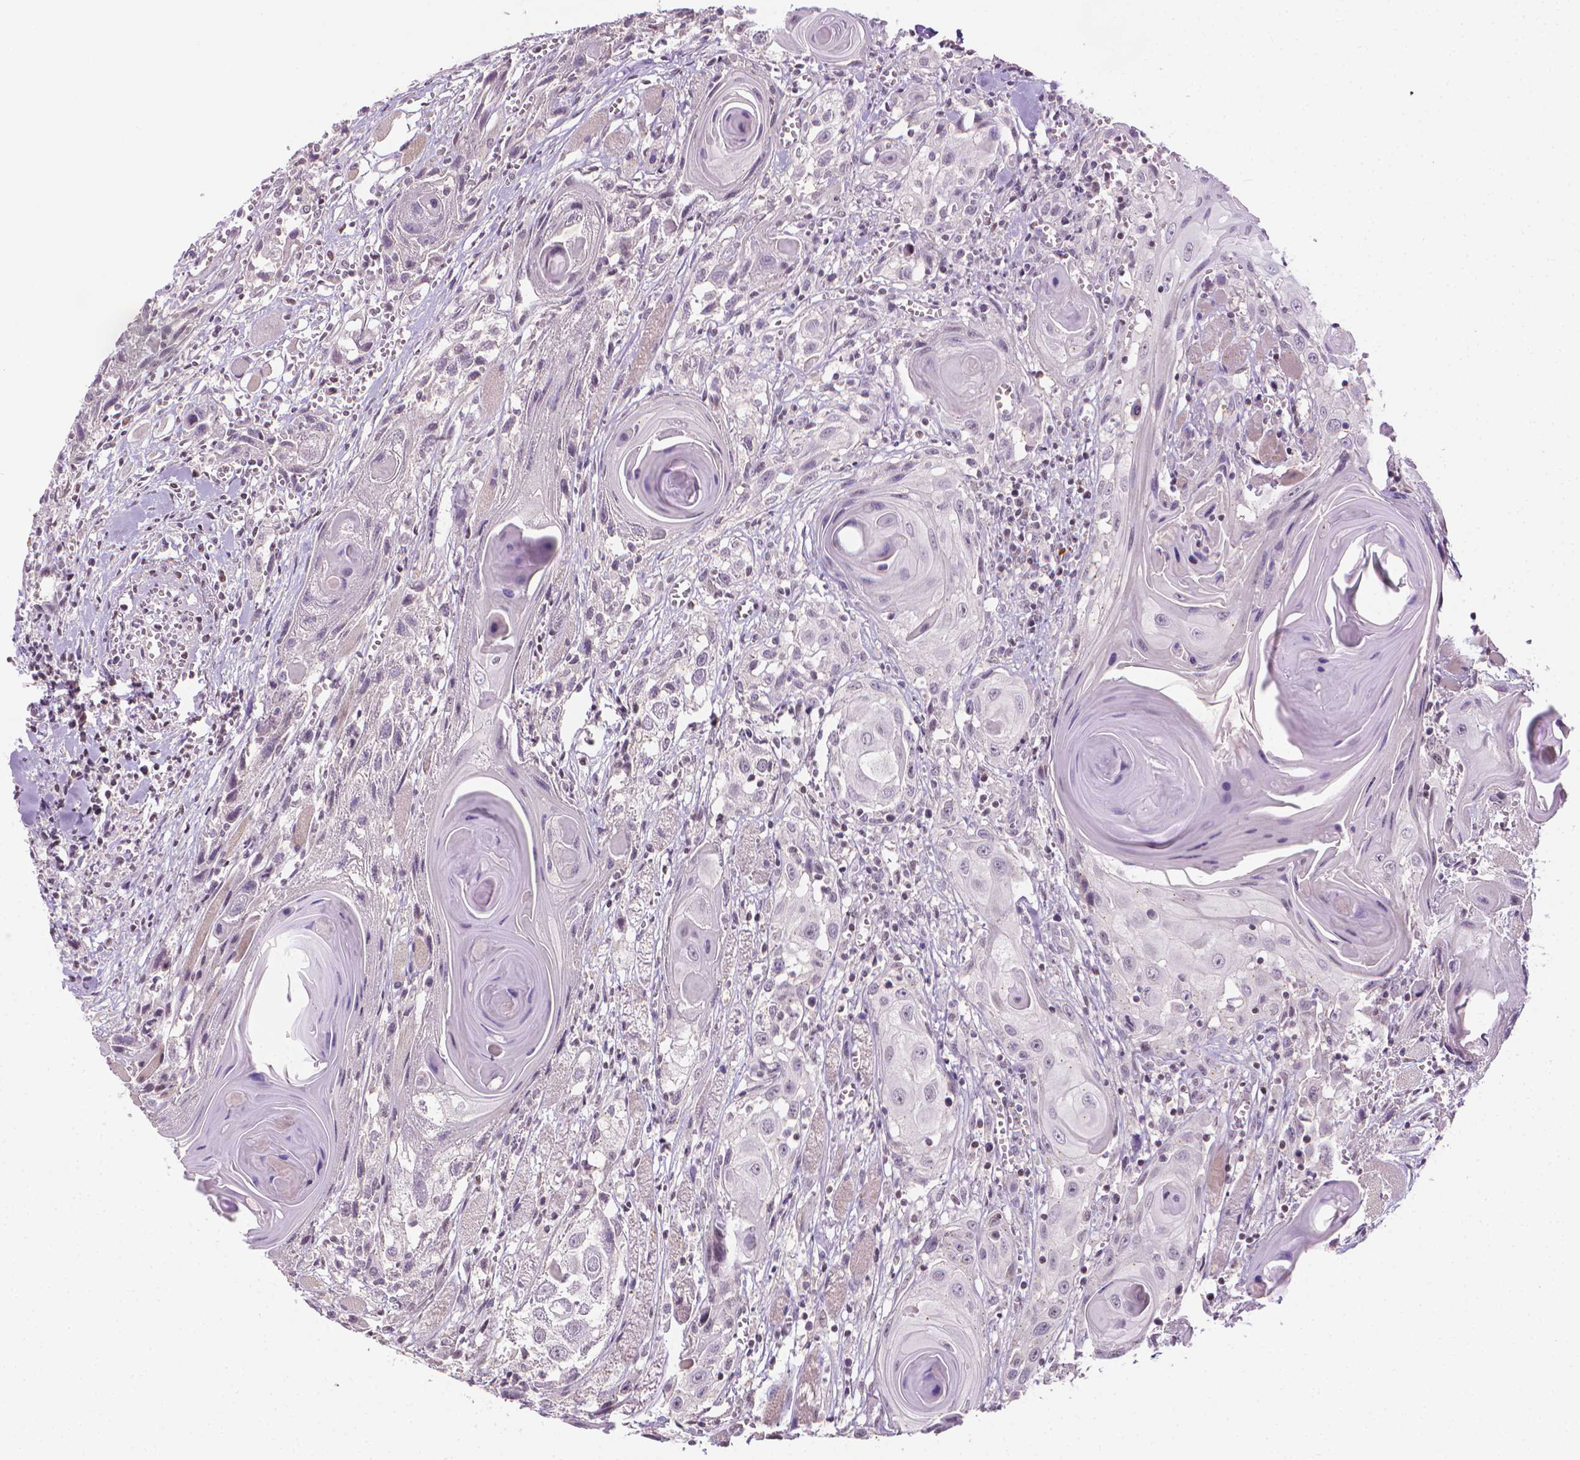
{"staining": {"intensity": "negative", "quantity": "none", "location": "none"}, "tissue": "head and neck cancer", "cell_type": "Tumor cells", "image_type": "cancer", "snomed": [{"axis": "morphology", "description": "Squamous cell carcinoma, NOS"}, {"axis": "topography", "description": "Head-Neck"}], "caption": "This micrograph is of squamous cell carcinoma (head and neck) stained with immunohistochemistry to label a protein in brown with the nuclei are counter-stained blue. There is no positivity in tumor cells.", "gene": "NCAN", "patient": {"sex": "female", "age": 80}}